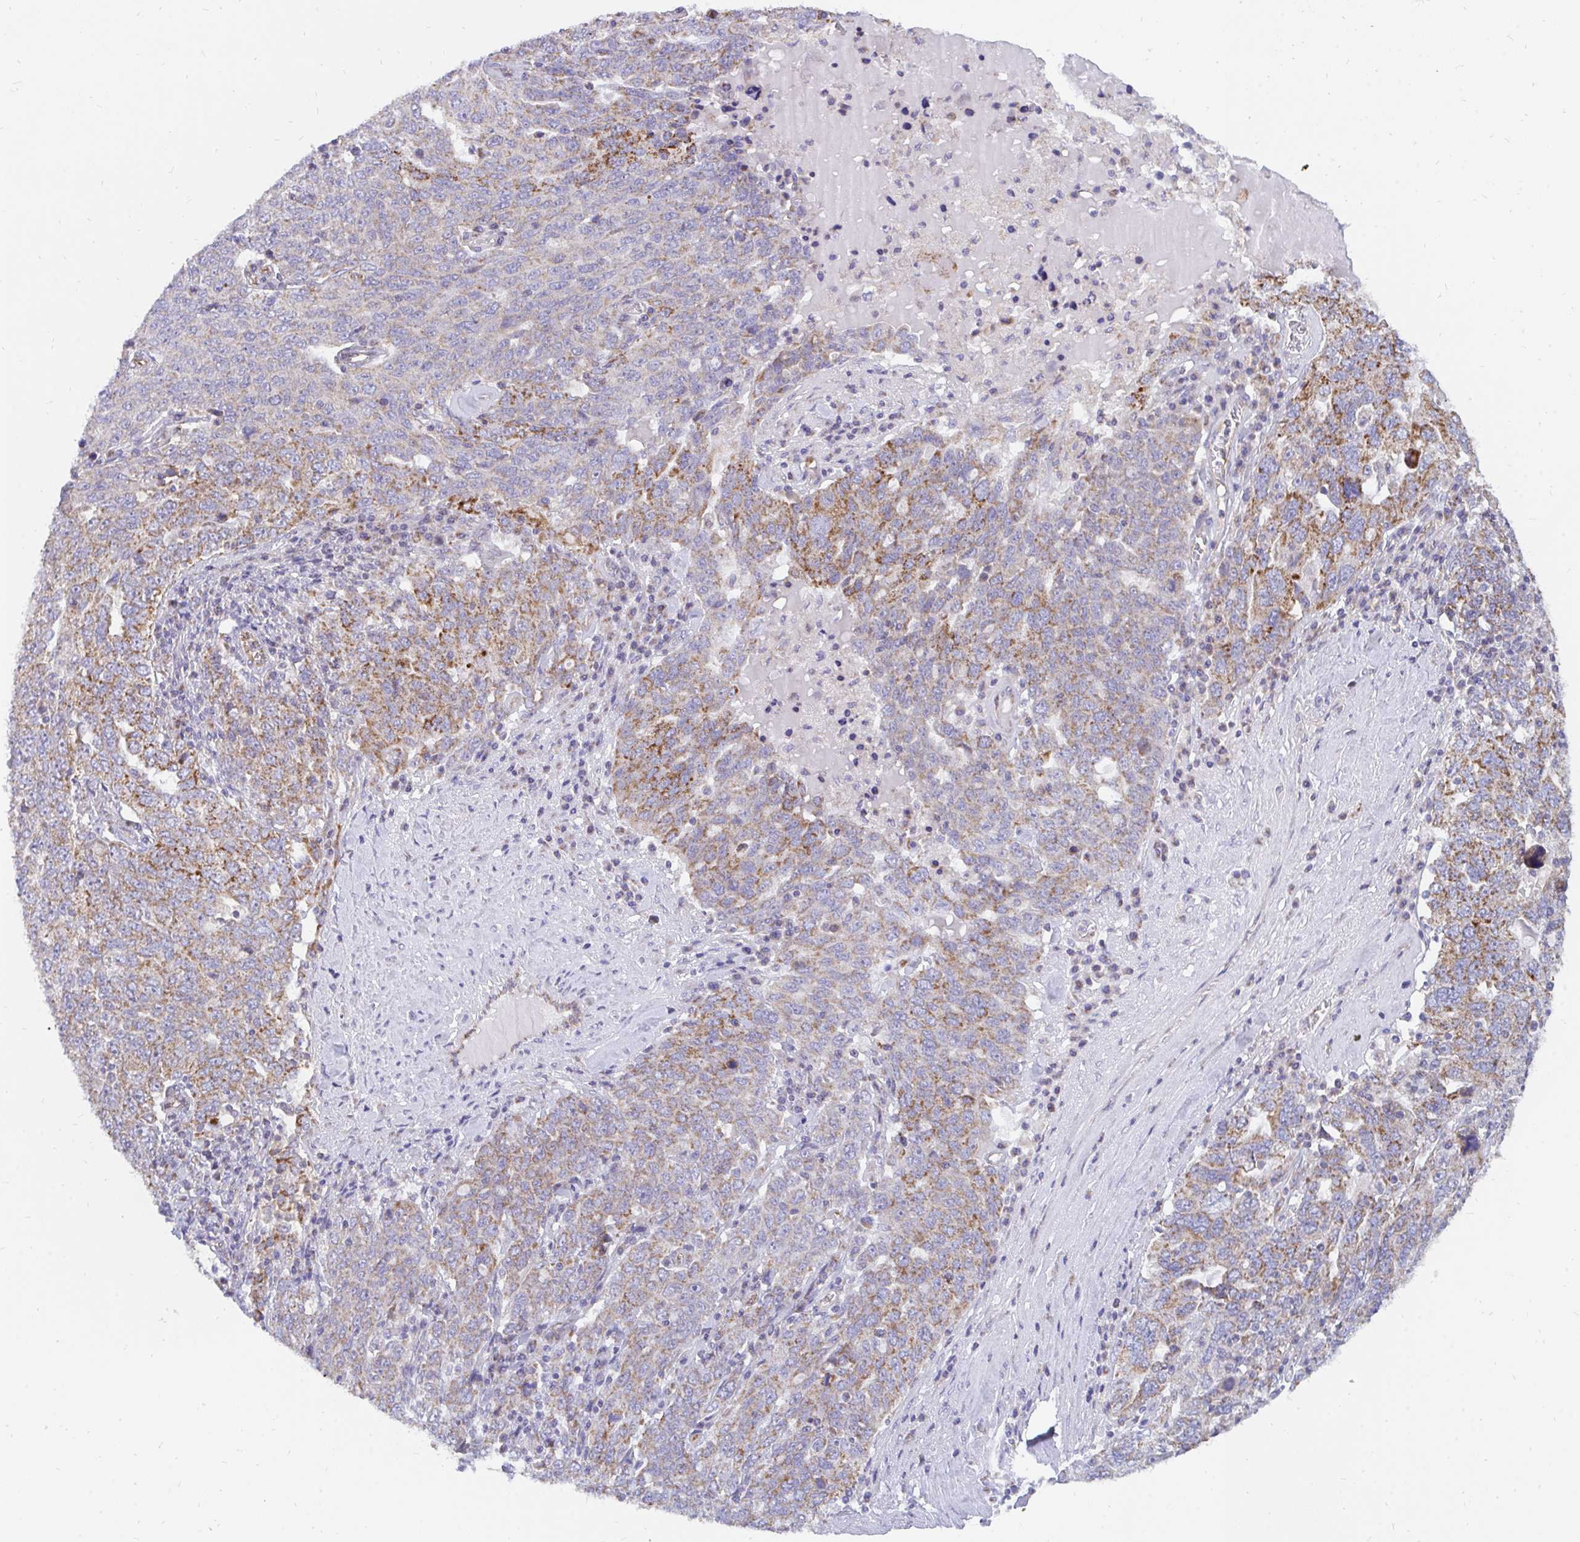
{"staining": {"intensity": "moderate", "quantity": ">75%", "location": "cytoplasmic/membranous"}, "tissue": "ovarian cancer", "cell_type": "Tumor cells", "image_type": "cancer", "snomed": [{"axis": "morphology", "description": "Carcinoma, endometroid"}, {"axis": "topography", "description": "Ovary"}], "caption": "About >75% of tumor cells in human ovarian endometroid carcinoma exhibit moderate cytoplasmic/membranous protein staining as visualized by brown immunohistochemical staining.", "gene": "PC", "patient": {"sex": "female", "age": 62}}